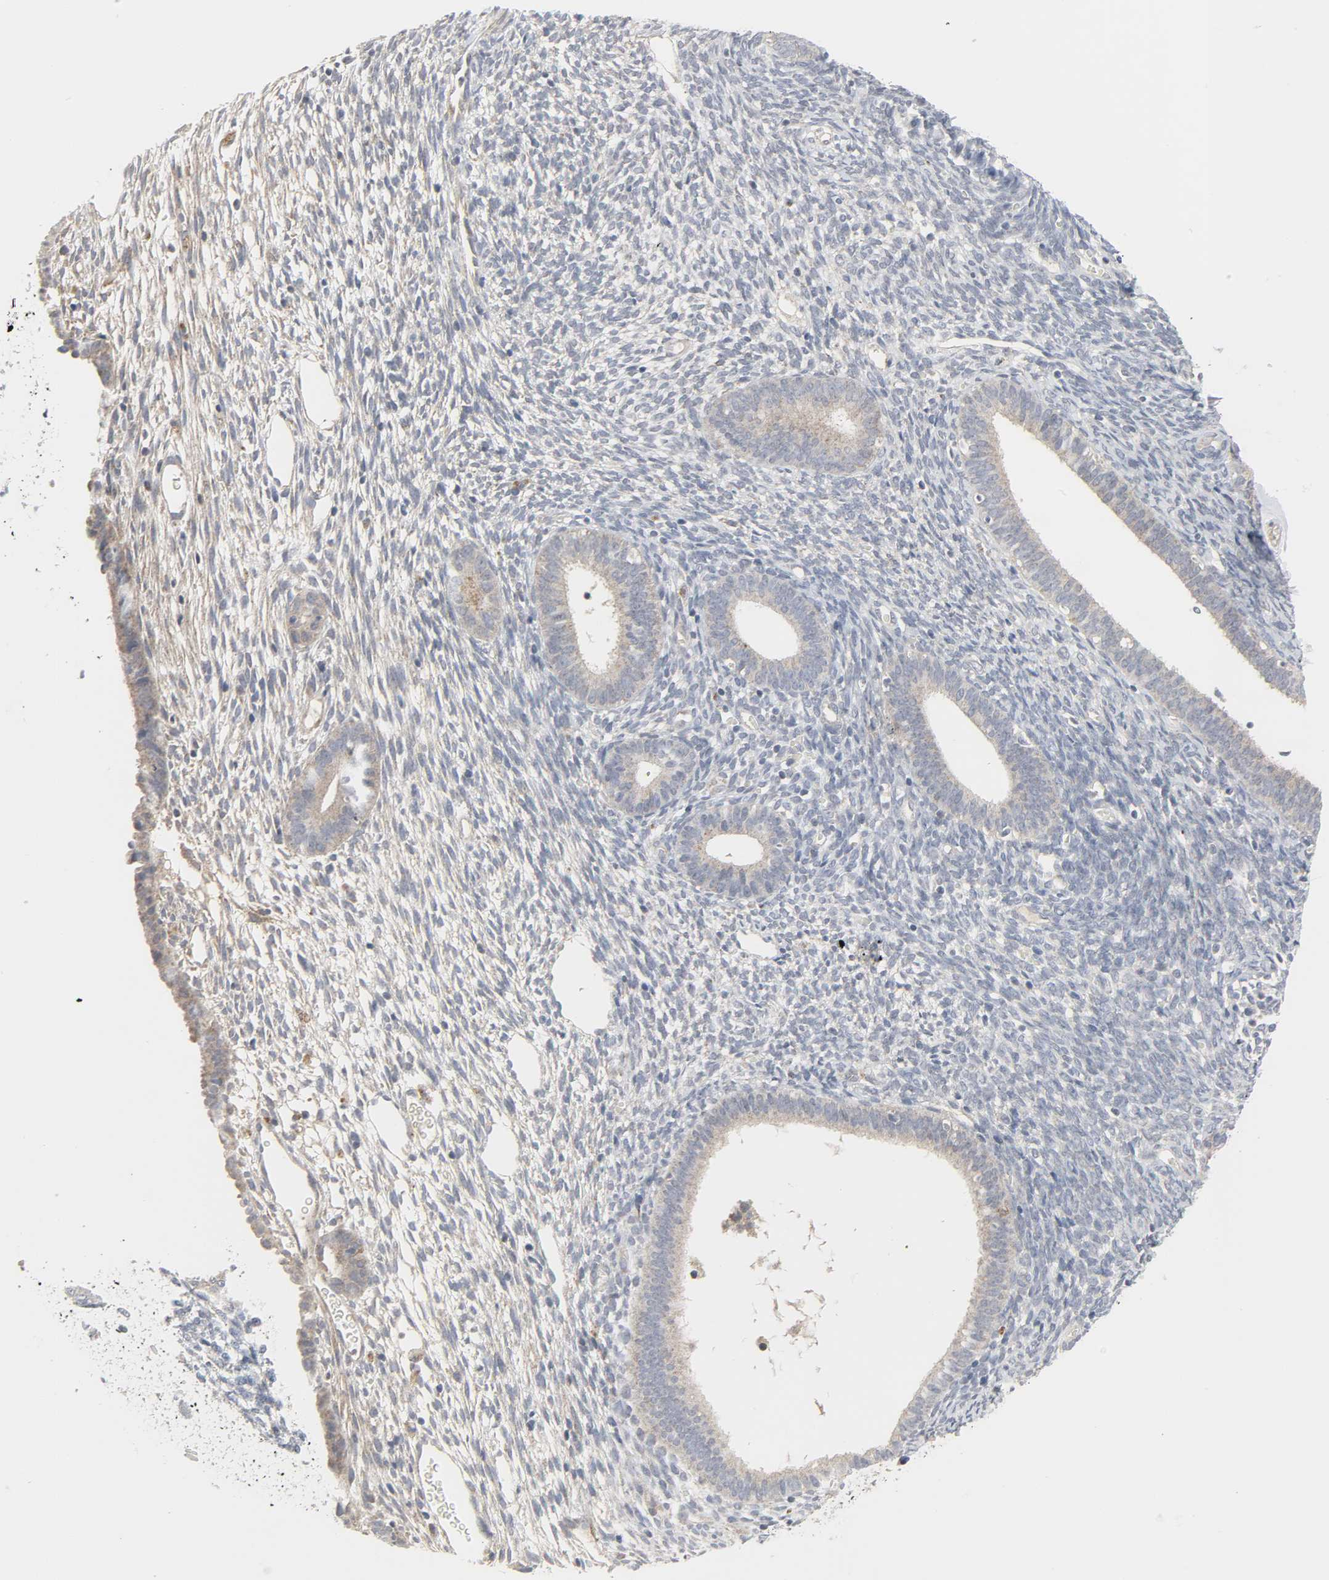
{"staining": {"intensity": "weak", "quantity": "25%-75%", "location": "cytoplasmic/membranous"}, "tissue": "endometrium", "cell_type": "Cells in endometrial stroma", "image_type": "normal", "snomed": [{"axis": "morphology", "description": "Normal tissue, NOS"}, {"axis": "topography", "description": "Endometrium"}], "caption": "Protein staining of benign endometrium exhibits weak cytoplasmic/membranous expression in approximately 25%-75% of cells in endometrial stroma.", "gene": "CLIP1", "patient": {"sex": "female", "age": 57}}